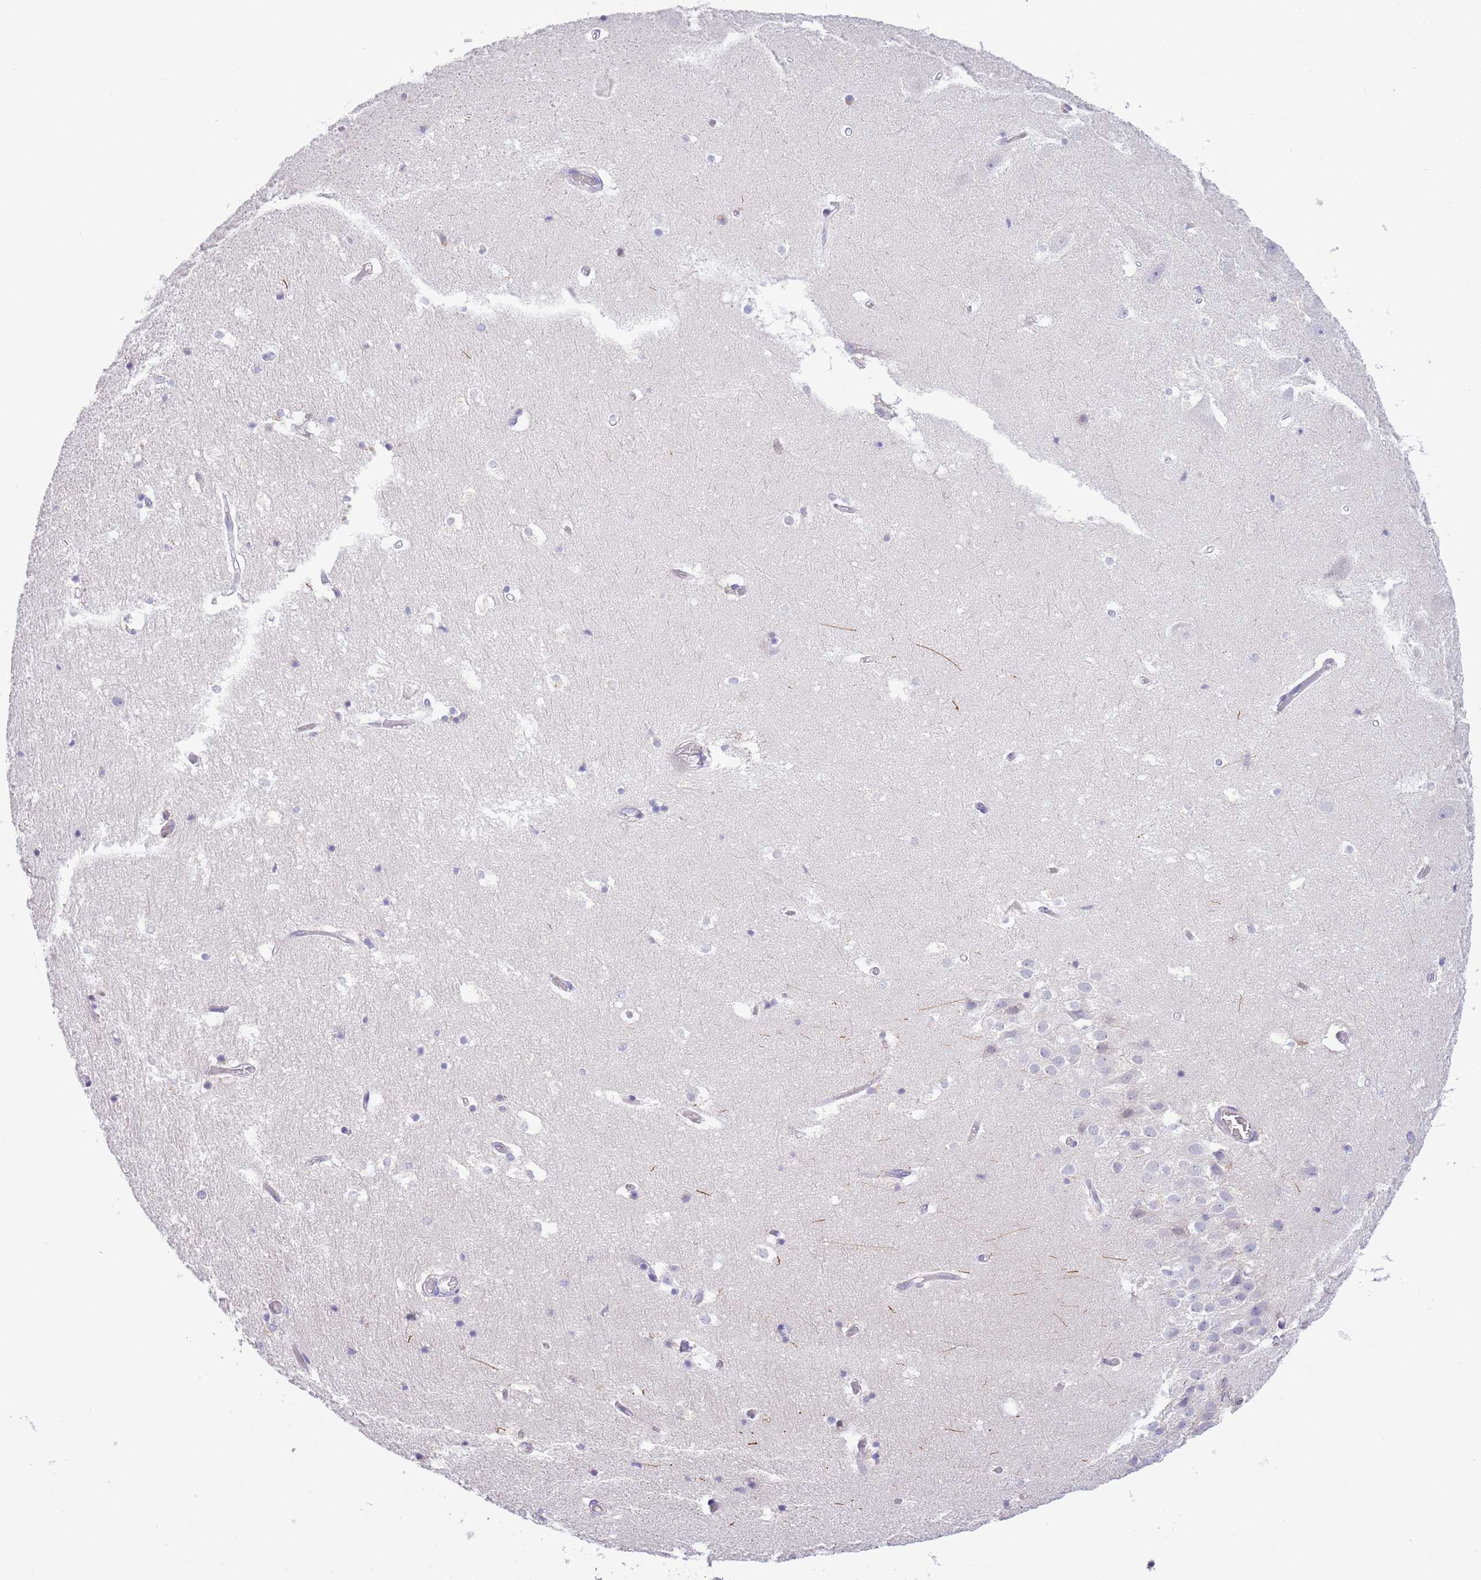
{"staining": {"intensity": "negative", "quantity": "none", "location": "none"}, "tissue": "hippocampus", "cell_type": "Glial cells", "image_type": "normal", "snomed": [{"axis": "morphology", "description": "Normal tissue, NOS"}, {"axis": "topography", "description": "Hippocampus"}], "caption": "The micrograph reveals no significant positivity in glial cells of hippocampus. (Stains: DAB (3,3'-diaminobenzidine) IHC with hematoxylin counter stain, Microscopy: brightfield microscopy at high magnification).", "gene": "IGFL4", "patient": {"sex": "female", "age": 52}}